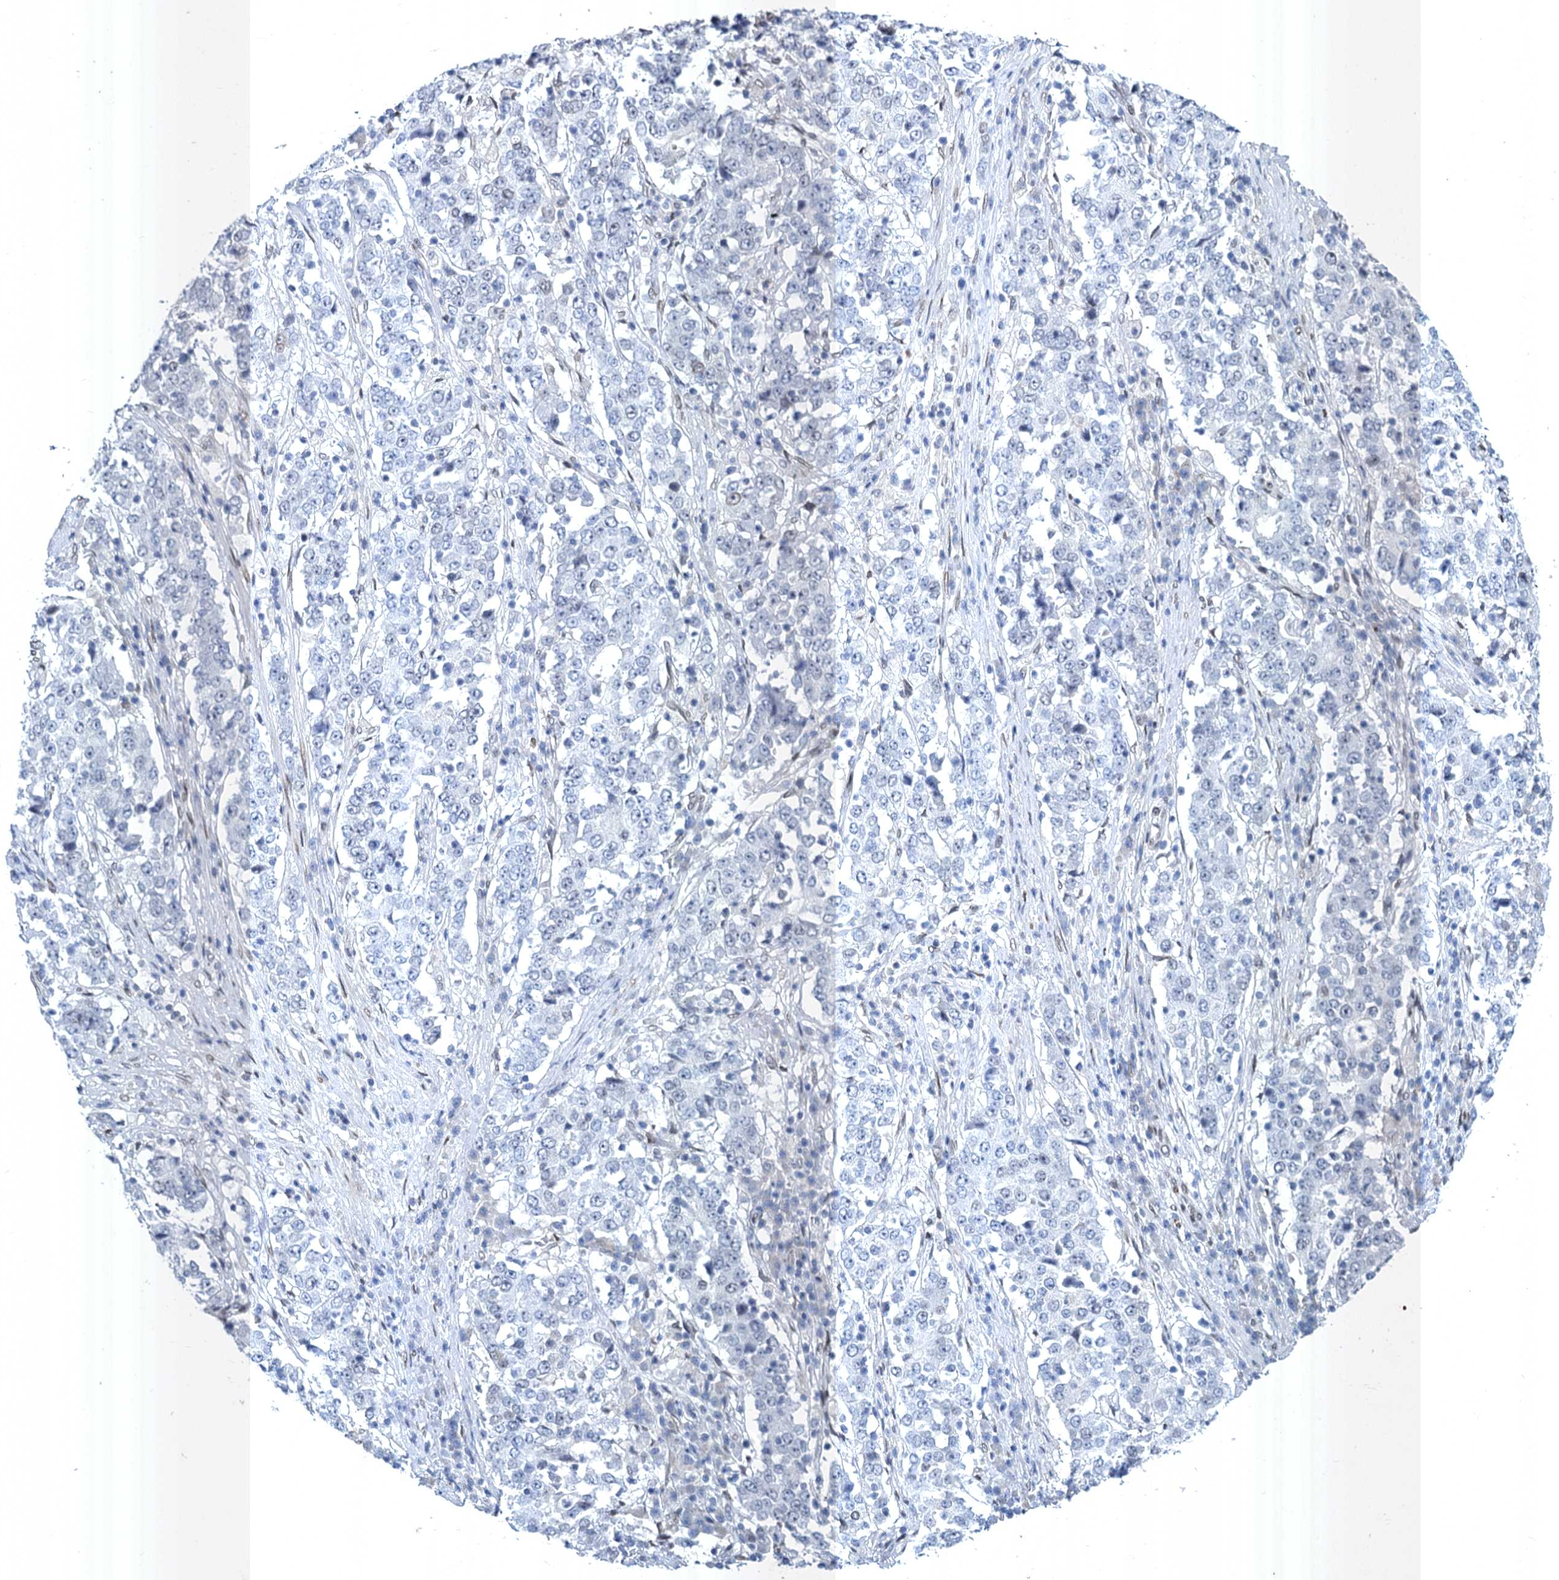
{"staining": {"intensity": "negative", "quantity": "none", "location": "none"}, "tissue": "stomach cancer", "cell_type": "Tumor cells", "image_type": "cancer", "snomed": [{"axis": "morphology", "description": "Adenocarcinoma, NOS"}, {"axis": "topography", "description": "Stomach"}], "caption": "An IHC micrograph of stomach adenocarcinoma is shown. There is no staining in tumor cells of stomach adenocarcinoma. Brightfield microscopy of immunohistochemistry (IHC) stained with DAB (brown) and hematoxylin (blue), captured at high magnification.", "gene": "PRSS35", "patient": {"sex": "male", "age": 59}}